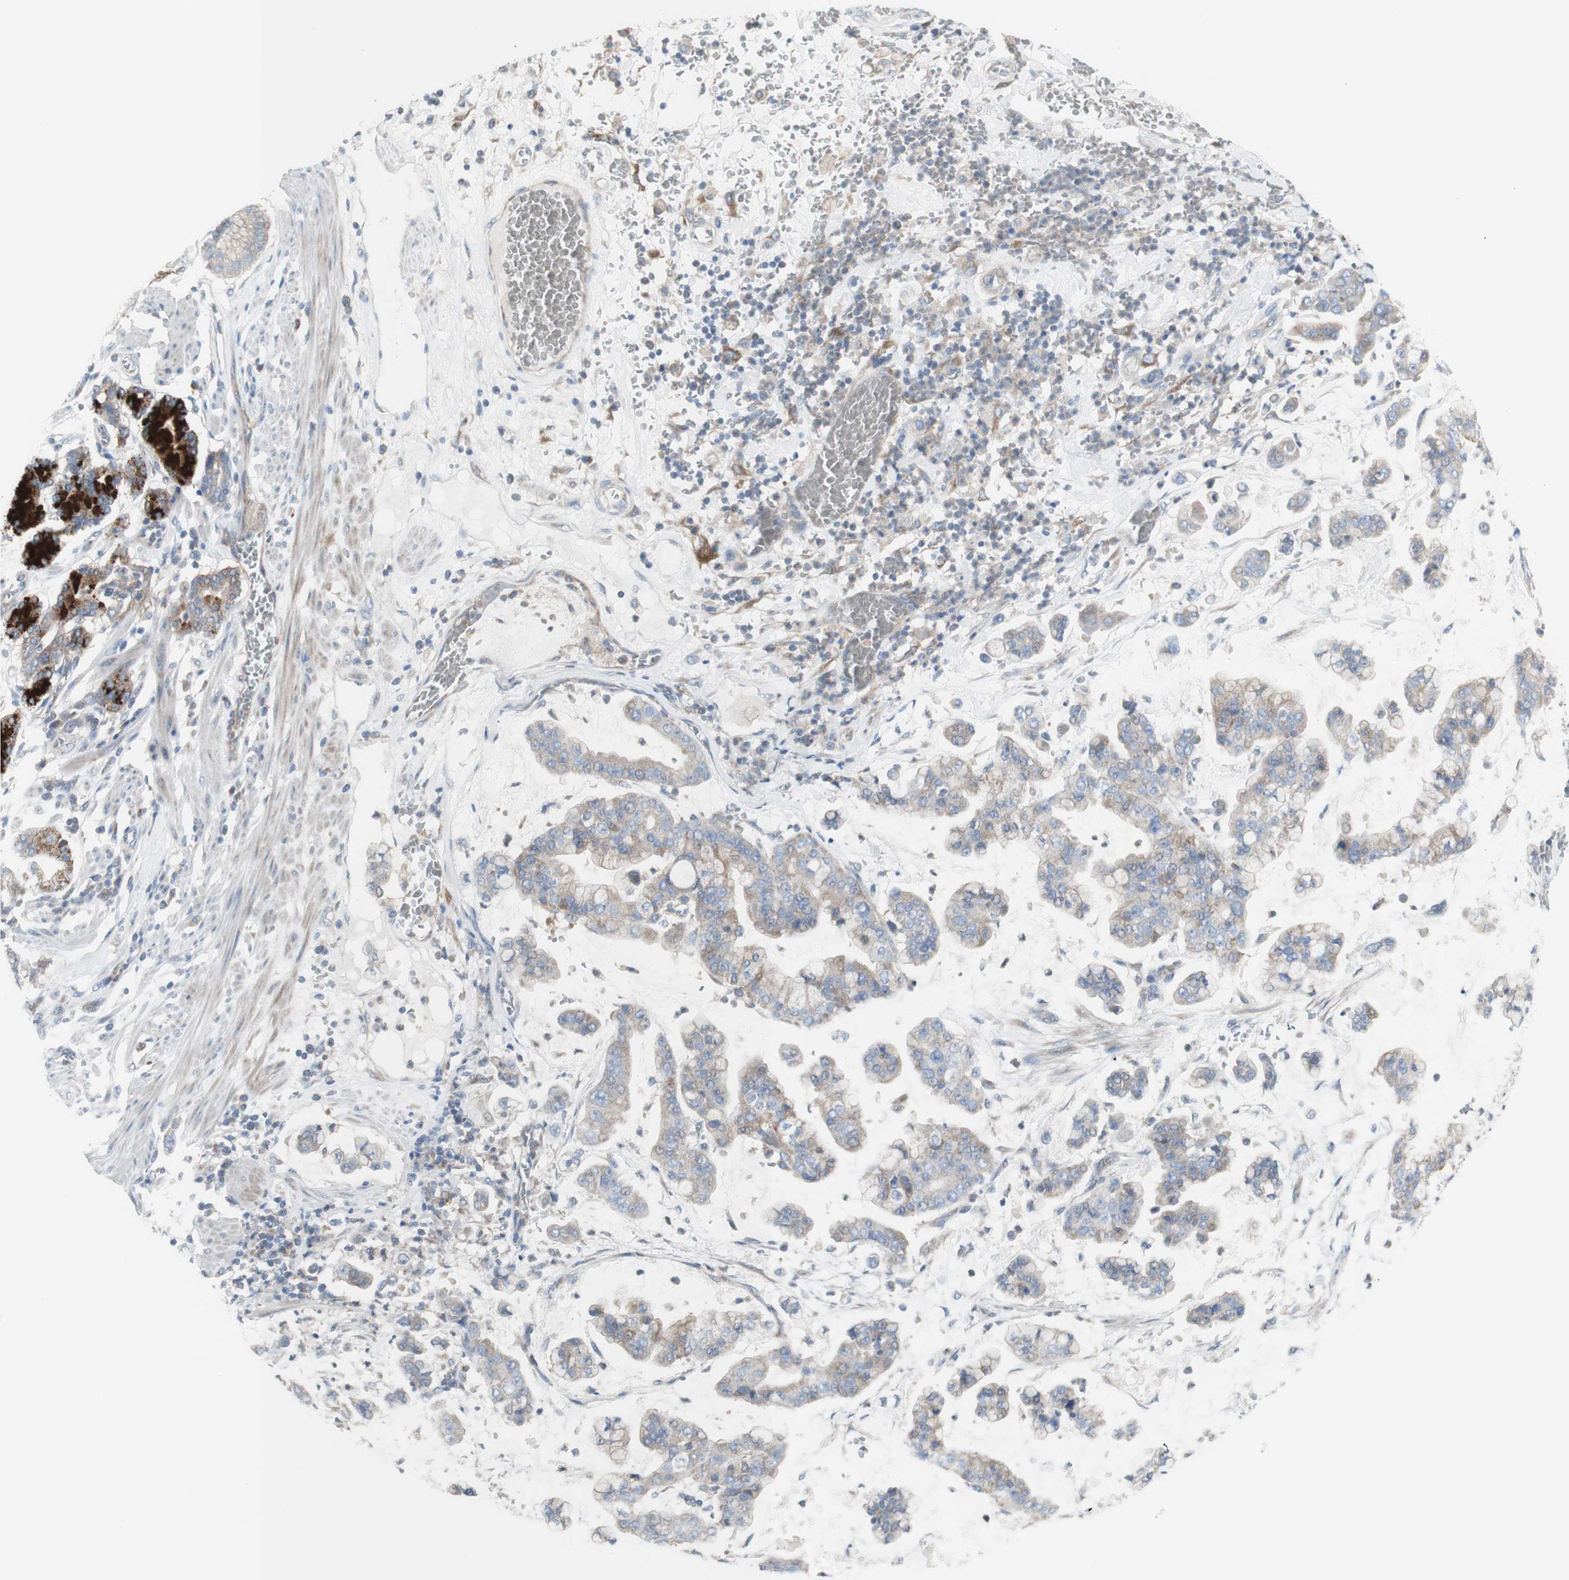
{"staining": {"intensity": "weak", "quantity": "<25%", "location": "cytoplasmic/membranous"}, "tissue": "stomach cancer", "cell_type": "Tumor cells", "image_type": "cancer", "snomed": [{"axis": "morphology", "description": "Normal tissue, NOS"}, {"axis": "morphology", "description": "Adenocarcinoma, NOS"}, {"axis": "topography", "description": "Stomach, upper"}, {"axis": "topography", "description": "Stomach"}], "caption": "Immunohistochemistry of stomach adenocarcinoma exhibits no expression in tumor cells. The staining was performed using DAB (3,3'-diaminobenzidine) to visualize the protein expression in brown, while the nuclei were stained in blue with hematoxylin (Magnification: 20x).", "gene": "C3orf52", "patient": {"sex": "male", "age": 76}}